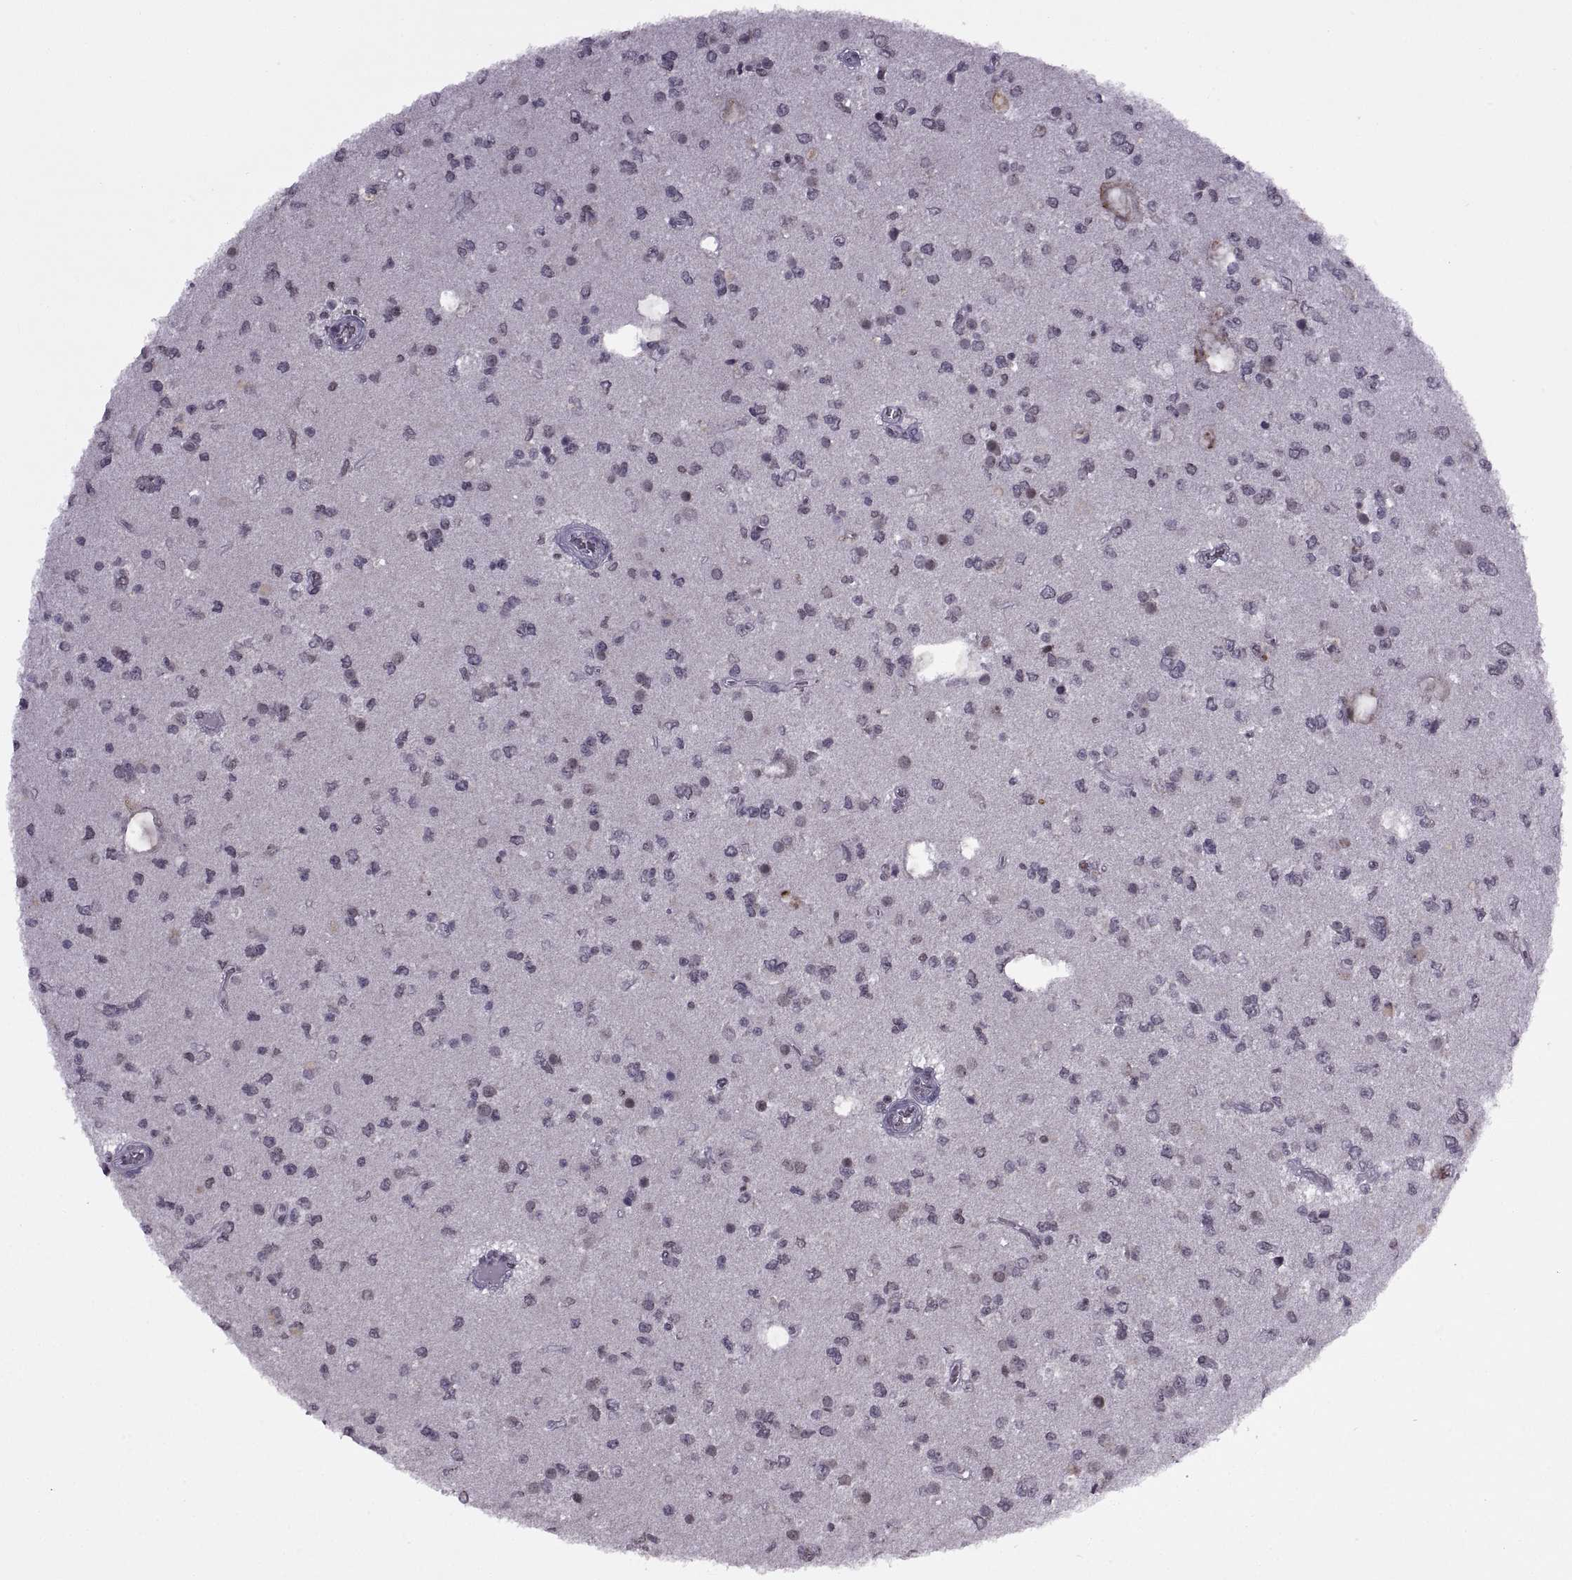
{"staining": {"intensity": "negative", "quantity": "none", "location": "none"}, "tissue": "glioma", "cell_type": "Tumor cells", "image_type": "cancer", "snomed": [{"axis": "morphology", "description": "Glioma, malignant, Low grade"}, {"axis": "topography", "description": "Brain"}], "caption": "Immunohistochemical staining of glioma displays no significant staining in tumor cells.", "gene": "INTS3", "patient": {"sex": "female", "age": 45}}